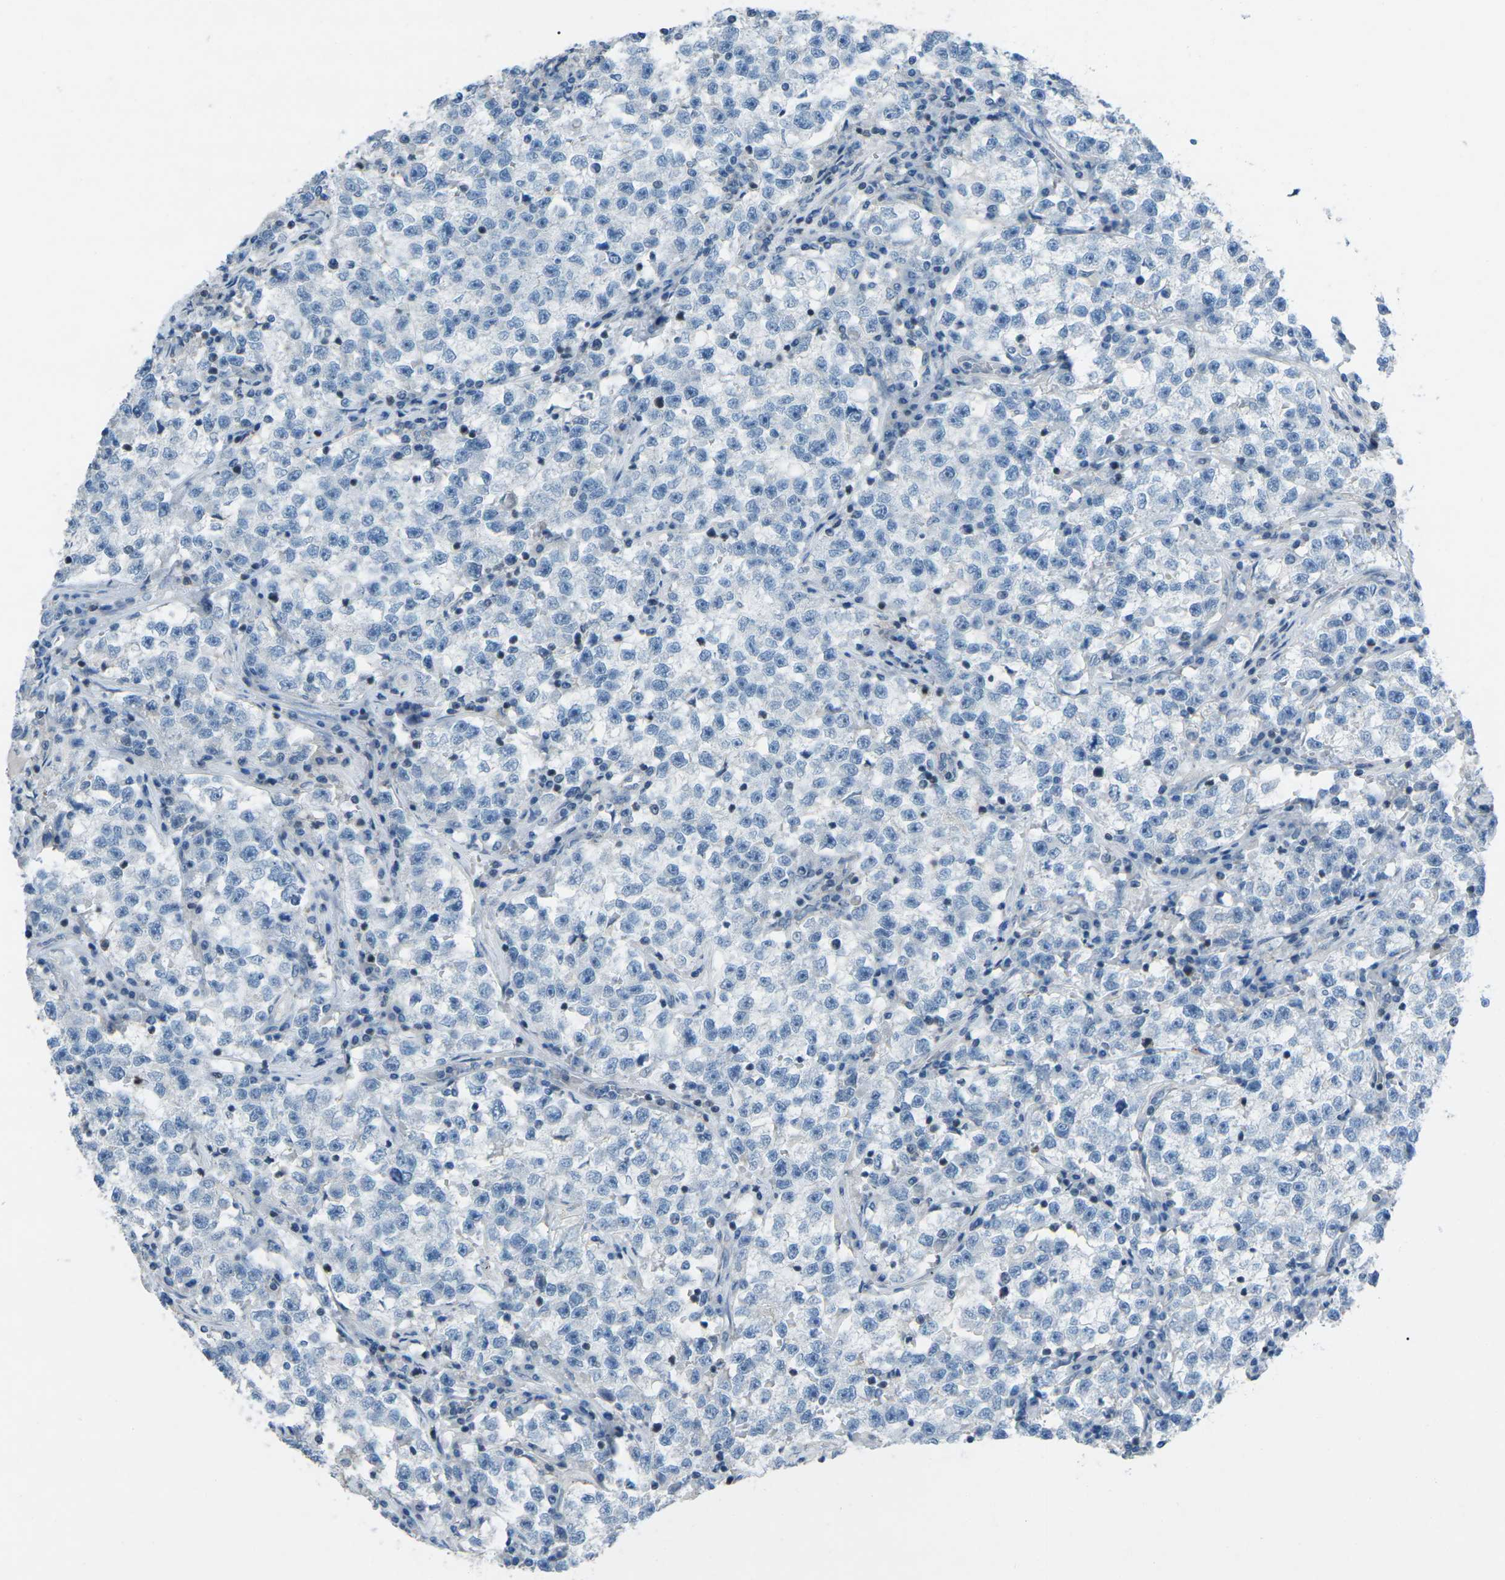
{"staining": {"intensity": "negative", "quantity": "none", "location": "none"}, "tissue": "testis cancer", "cell_type": "Tumor cells", "image_type": "cancer", "snomed": [{"axis": "morphology", "description": "Seminoma, NOS"}, {"axis": "topography", "description": "Testis"}], "caption": "Tumor cells show no significant positivity in seminoma (testis). (DAB immunohistochemistry with hematoxylin counter stain).", "gene": "MBNL1", "patient": {"sex": "male", "age": 22}}